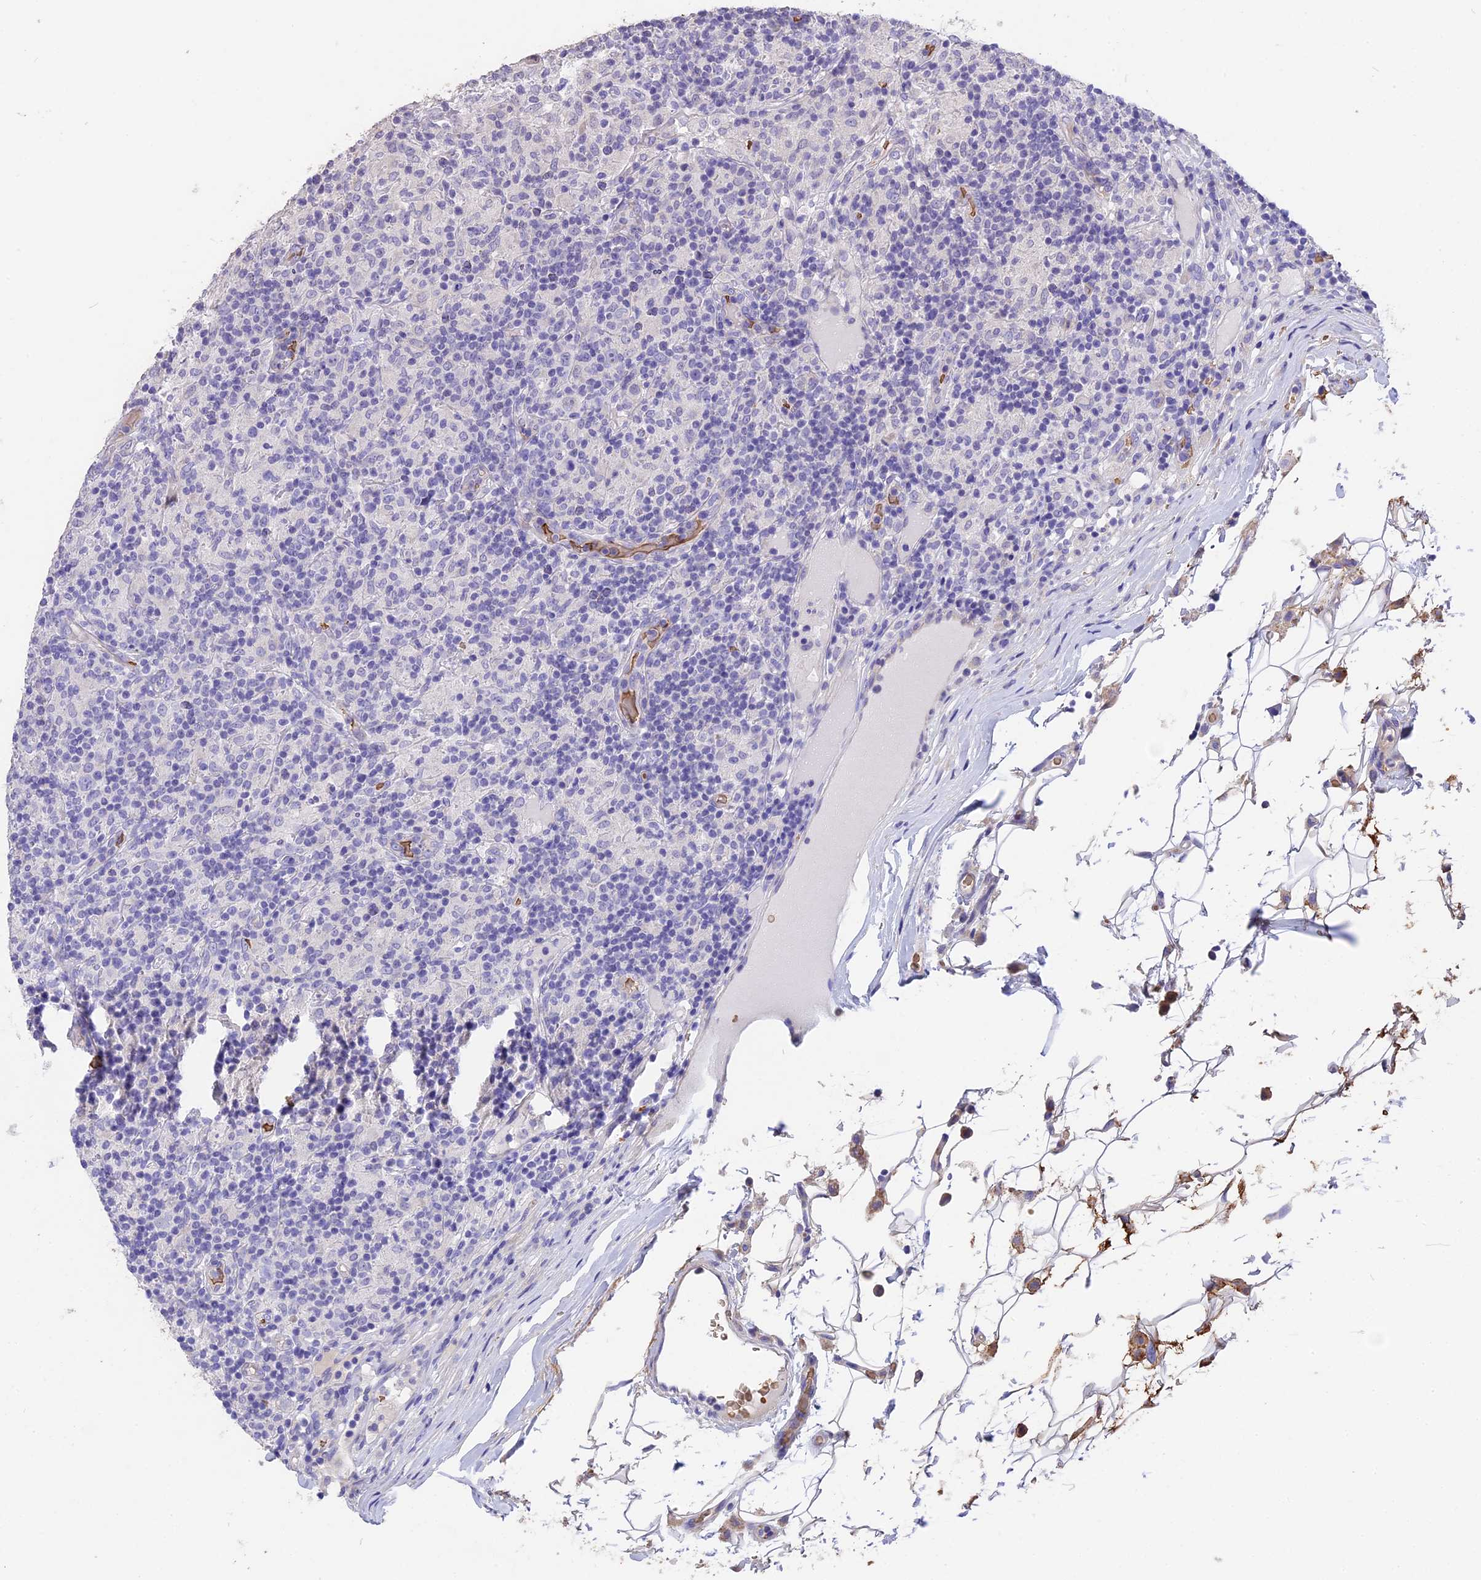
{"staining": {"intensity": "negative", "quantity": "none", "location": "none"}, "tissue": "lymphoma", "cell_type": "Tumor cells", "image_type": "cancer", "snomed": [{"axis": "morphology", "description": "Hodgkin's disease, NOS"}, {"axis": "topography", "description": "Lymph node"}], "caption": "This image is of lymphoma stained with immunohistochemistry (IHC) to label a protein in brown with the nuclei are counter-stained blue. There is no expression in tumor cells.", "gene": "TNNC2", "patient": {"sex": "male", "age": 70}}